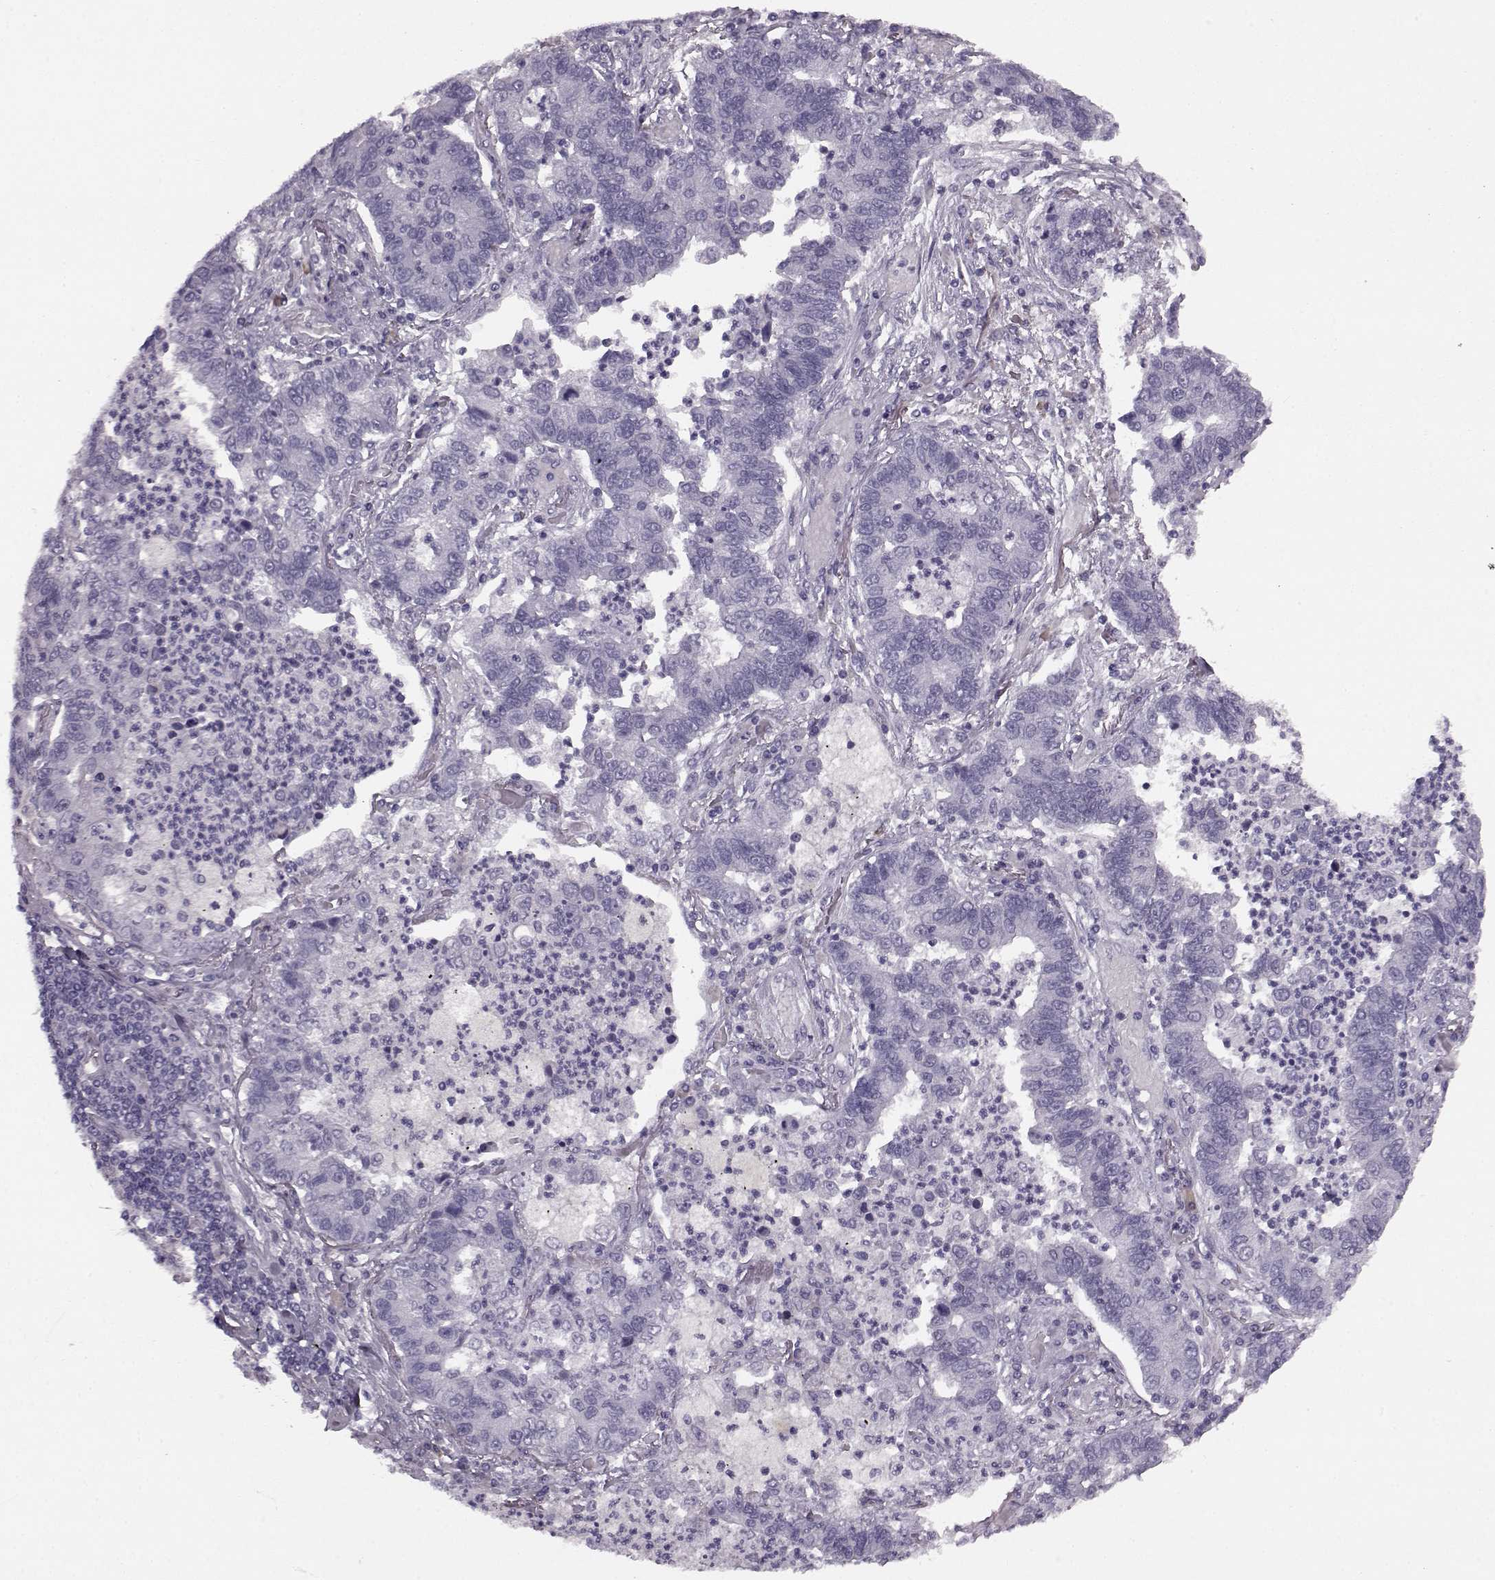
{"staining": {"intensity": "negative", "quantity": "none", "location": "none"}, "tissue": "lung cancer", "cell_type": "Tumor cells", "image_type": "cancer", "snomed": [{"axis": "morphology", "description": "Adenocarcinoma, NOS"}, {"axis": "topography", "description": "Lung"}], "caption": "Lung cancer was stained to show a protein in brown. There is no significant staining in tumor cells.", "gene": "JSRP1", "patient": {"sex": "female", "age": 57}}